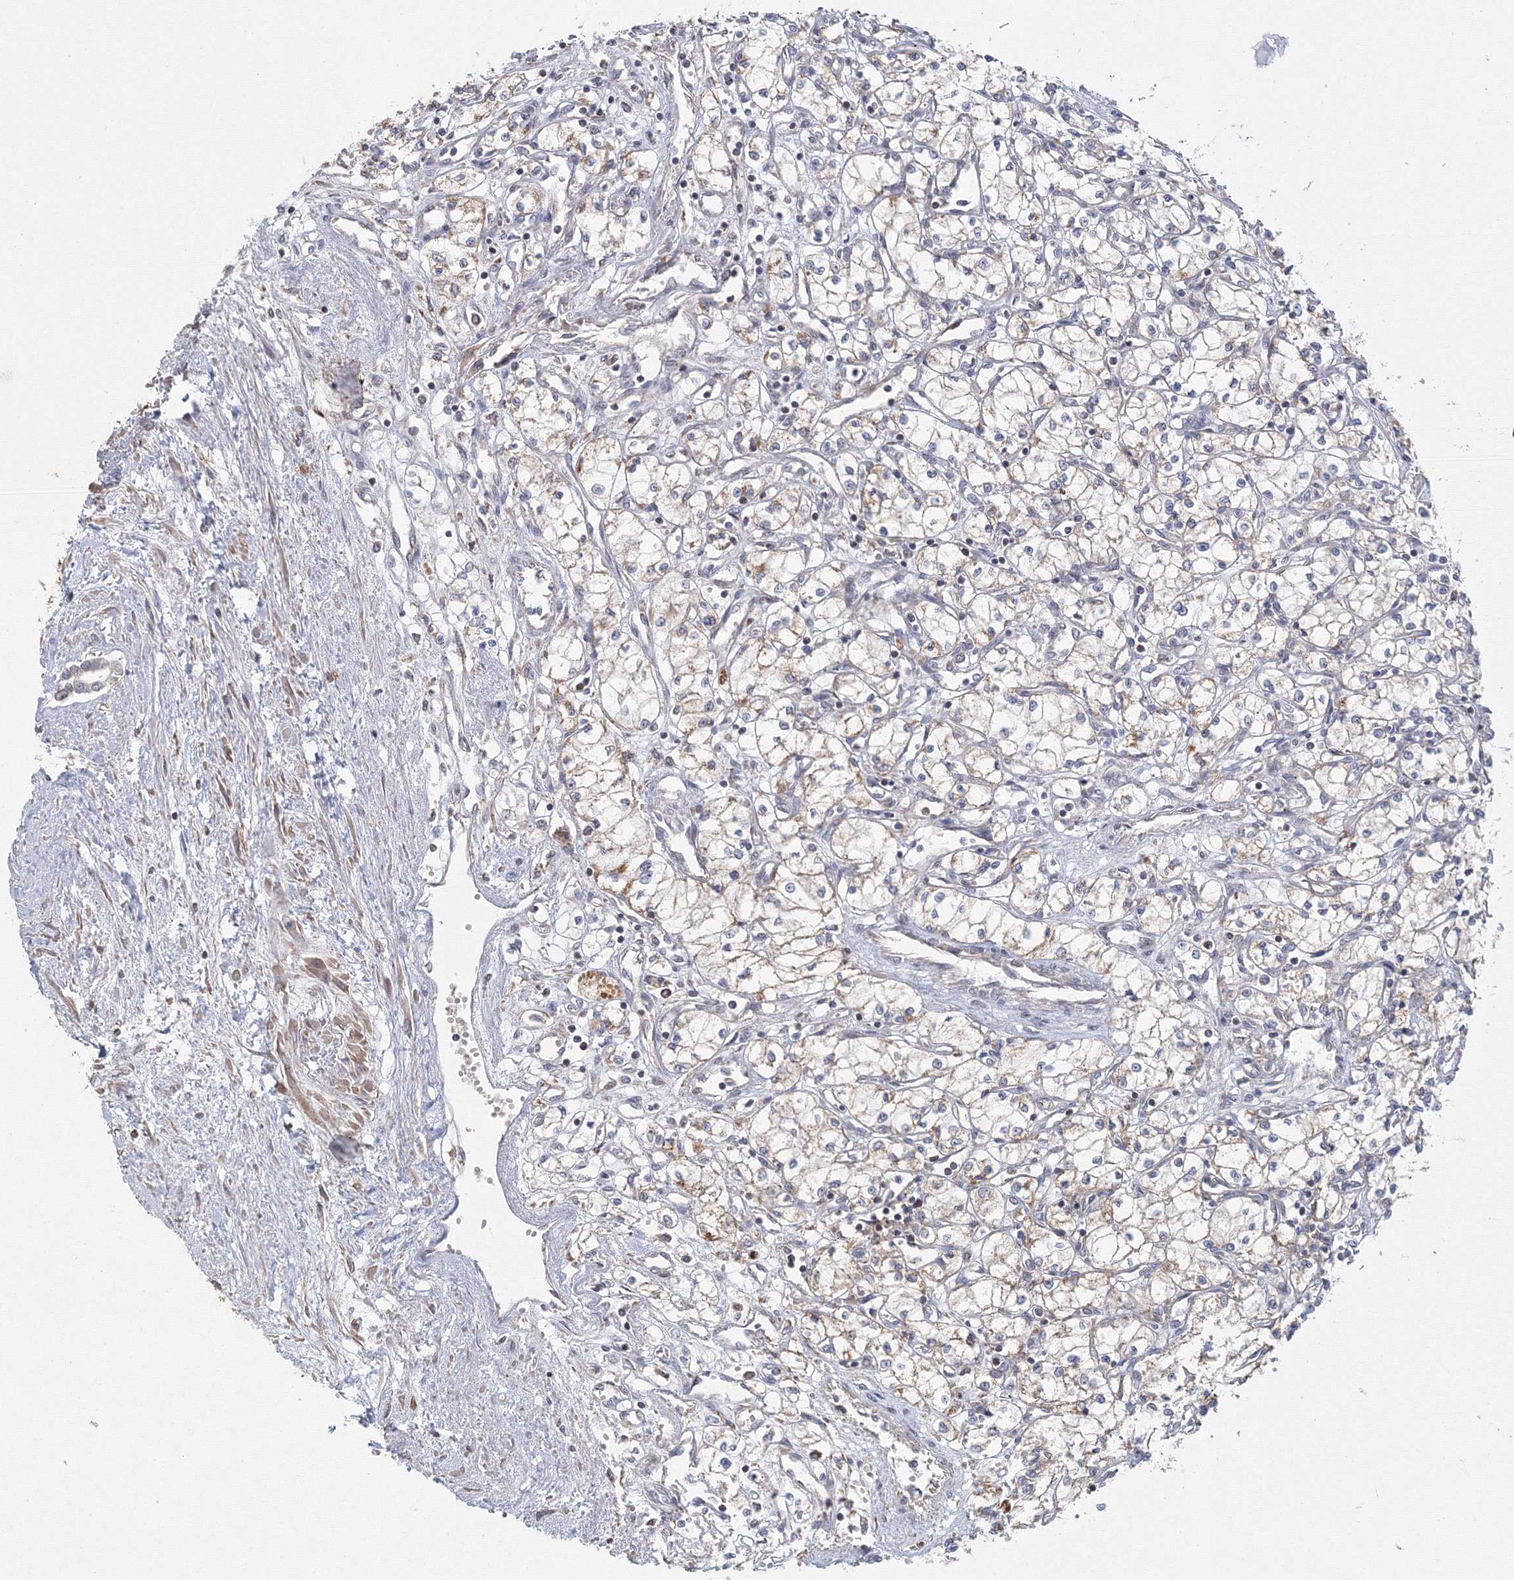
{"staining": {"intensity": "weak", "quantity": "25%-75%", "location": "cytoplasmic/membranous"}, "tissue": "renal cancer", "cell_type": "Tumor cells", "image_type": "cancer", "snomed": [{"axis": "morphology", "description": "Adenocarcinoma, NOS"}, {"axis": "topography", "description": "Kidney"}], "caption": "Protein expression analysis of renal cancer (adenocarcinoma) shows weak cytoplasmic/membranous positivity in approximately 25%-75% of tumor cells.", "gene": "GRPEL1", "patient": {"sex": "male", "age": 59}}